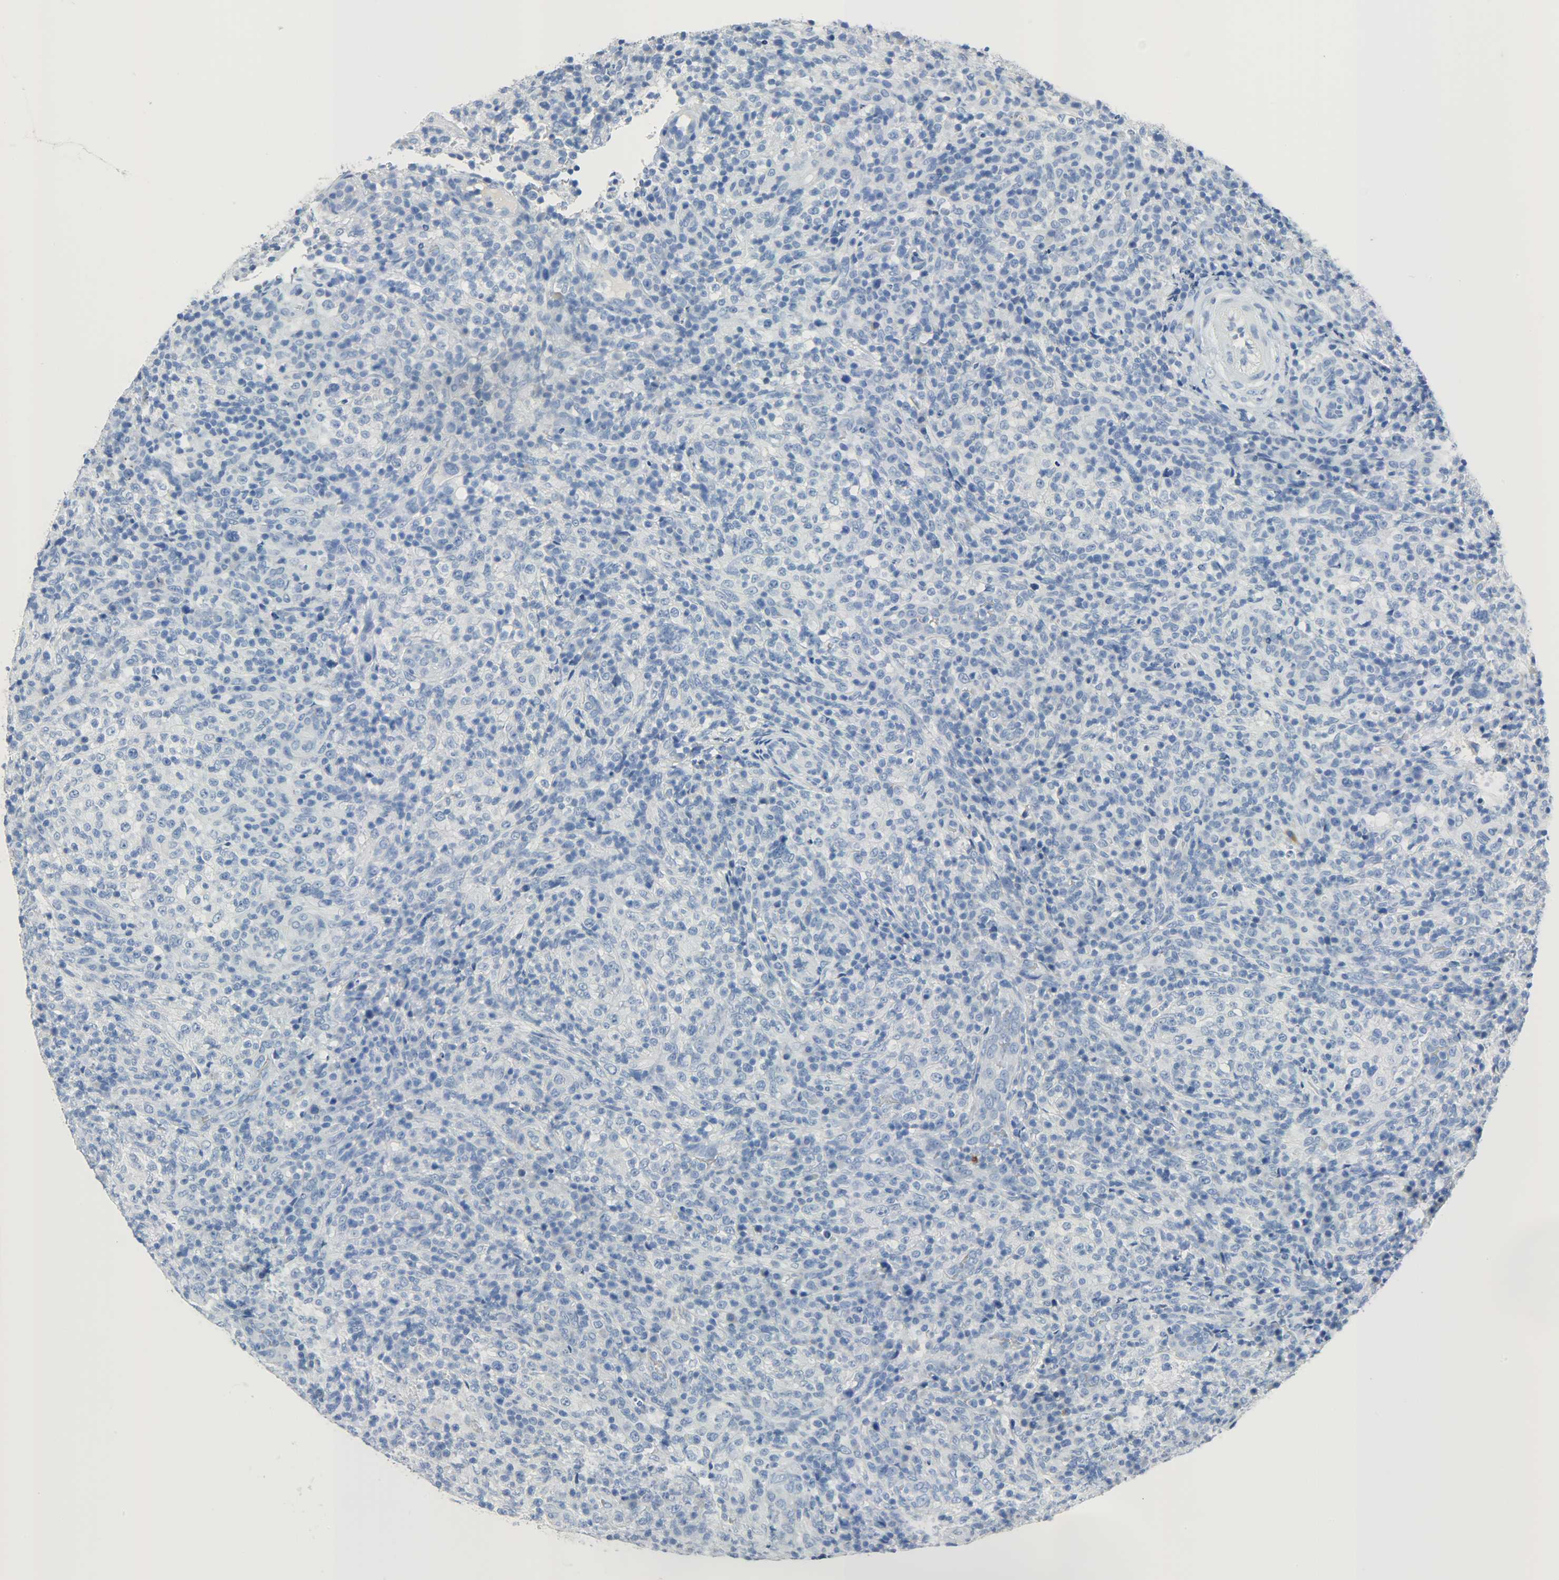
{"staining": {"intensity": "negative", "quantity": "none", "location": "none"}, "tissue": "lymphoma", "cell_type": "Tumor cells", "image_type": "cancer", "snomed": [{"axis": "morphology", "description": "Malignant lymphoma, non-Hodgkin's type, High grade"}, {"axis": "topography", "description": "Lymph node"}], "caption": "This is an IHC micrograph of lymphoma. There is no positivity in tumor cells.", "gene": "CA3", "patient": {"sex": "female", "age": 76}}